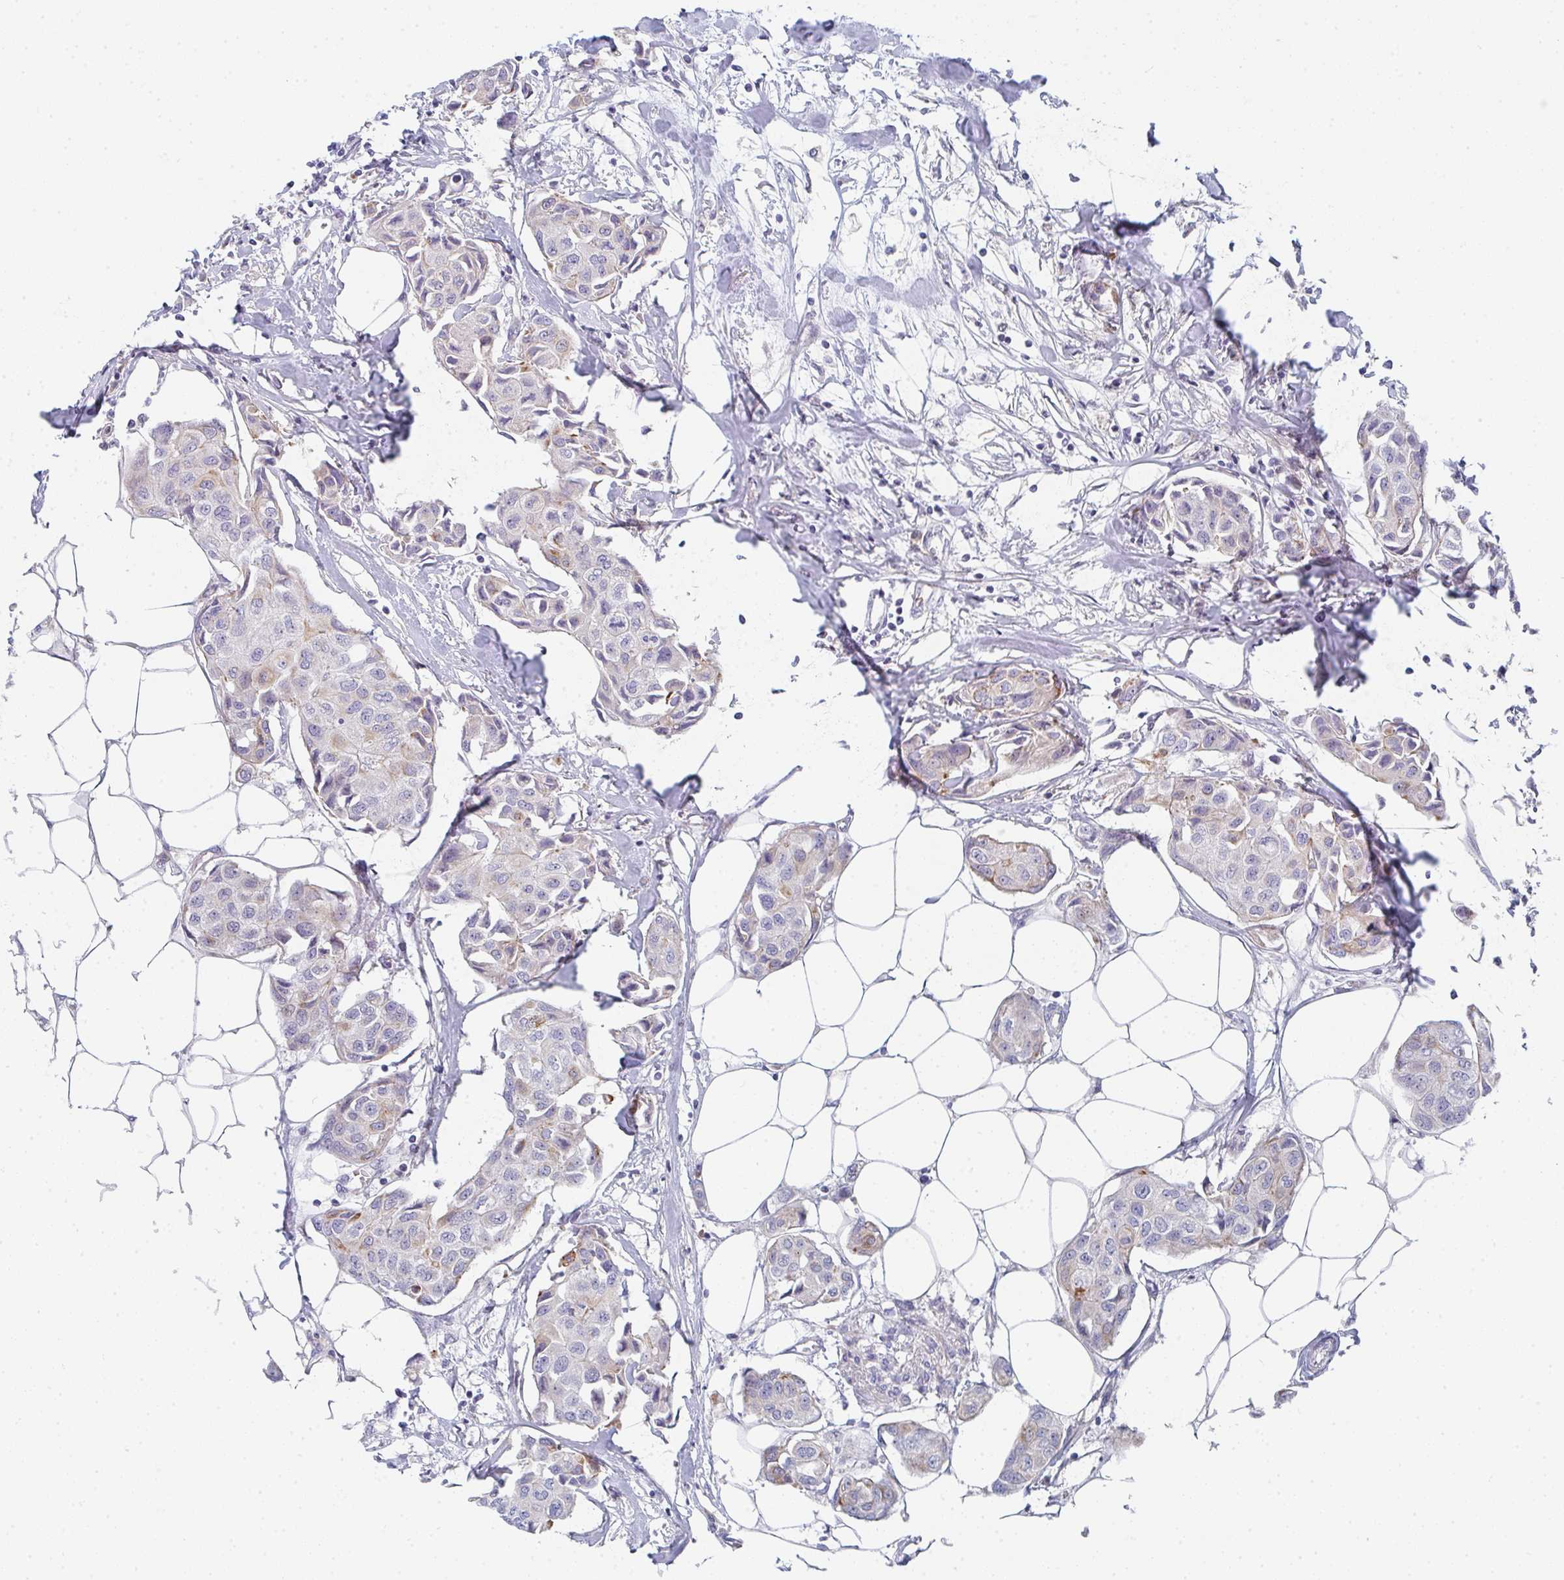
{"staining": {"intensity": "moderate", "quantity": "<25%", "location": "cytoplasmic/membranous"}, "tissue": "breast cancer", "cell_type": "Tumor cells", "image_type": "cancer", "snomed": [{"axis": "morphology", "description": "Duct carcinoma"}, {"axis": "topography", "description": "Breast"}, {"axis": "topography", "description": "Lymph node"}], "caption": "Immunohistochemical staining of human breast cancer reveals low levels of moderate cytoplasmic/membranous protein expression in about <25% of tumor cells.", "gene": "KLHL33", "patient": {"sex": "female", "age": 80}}